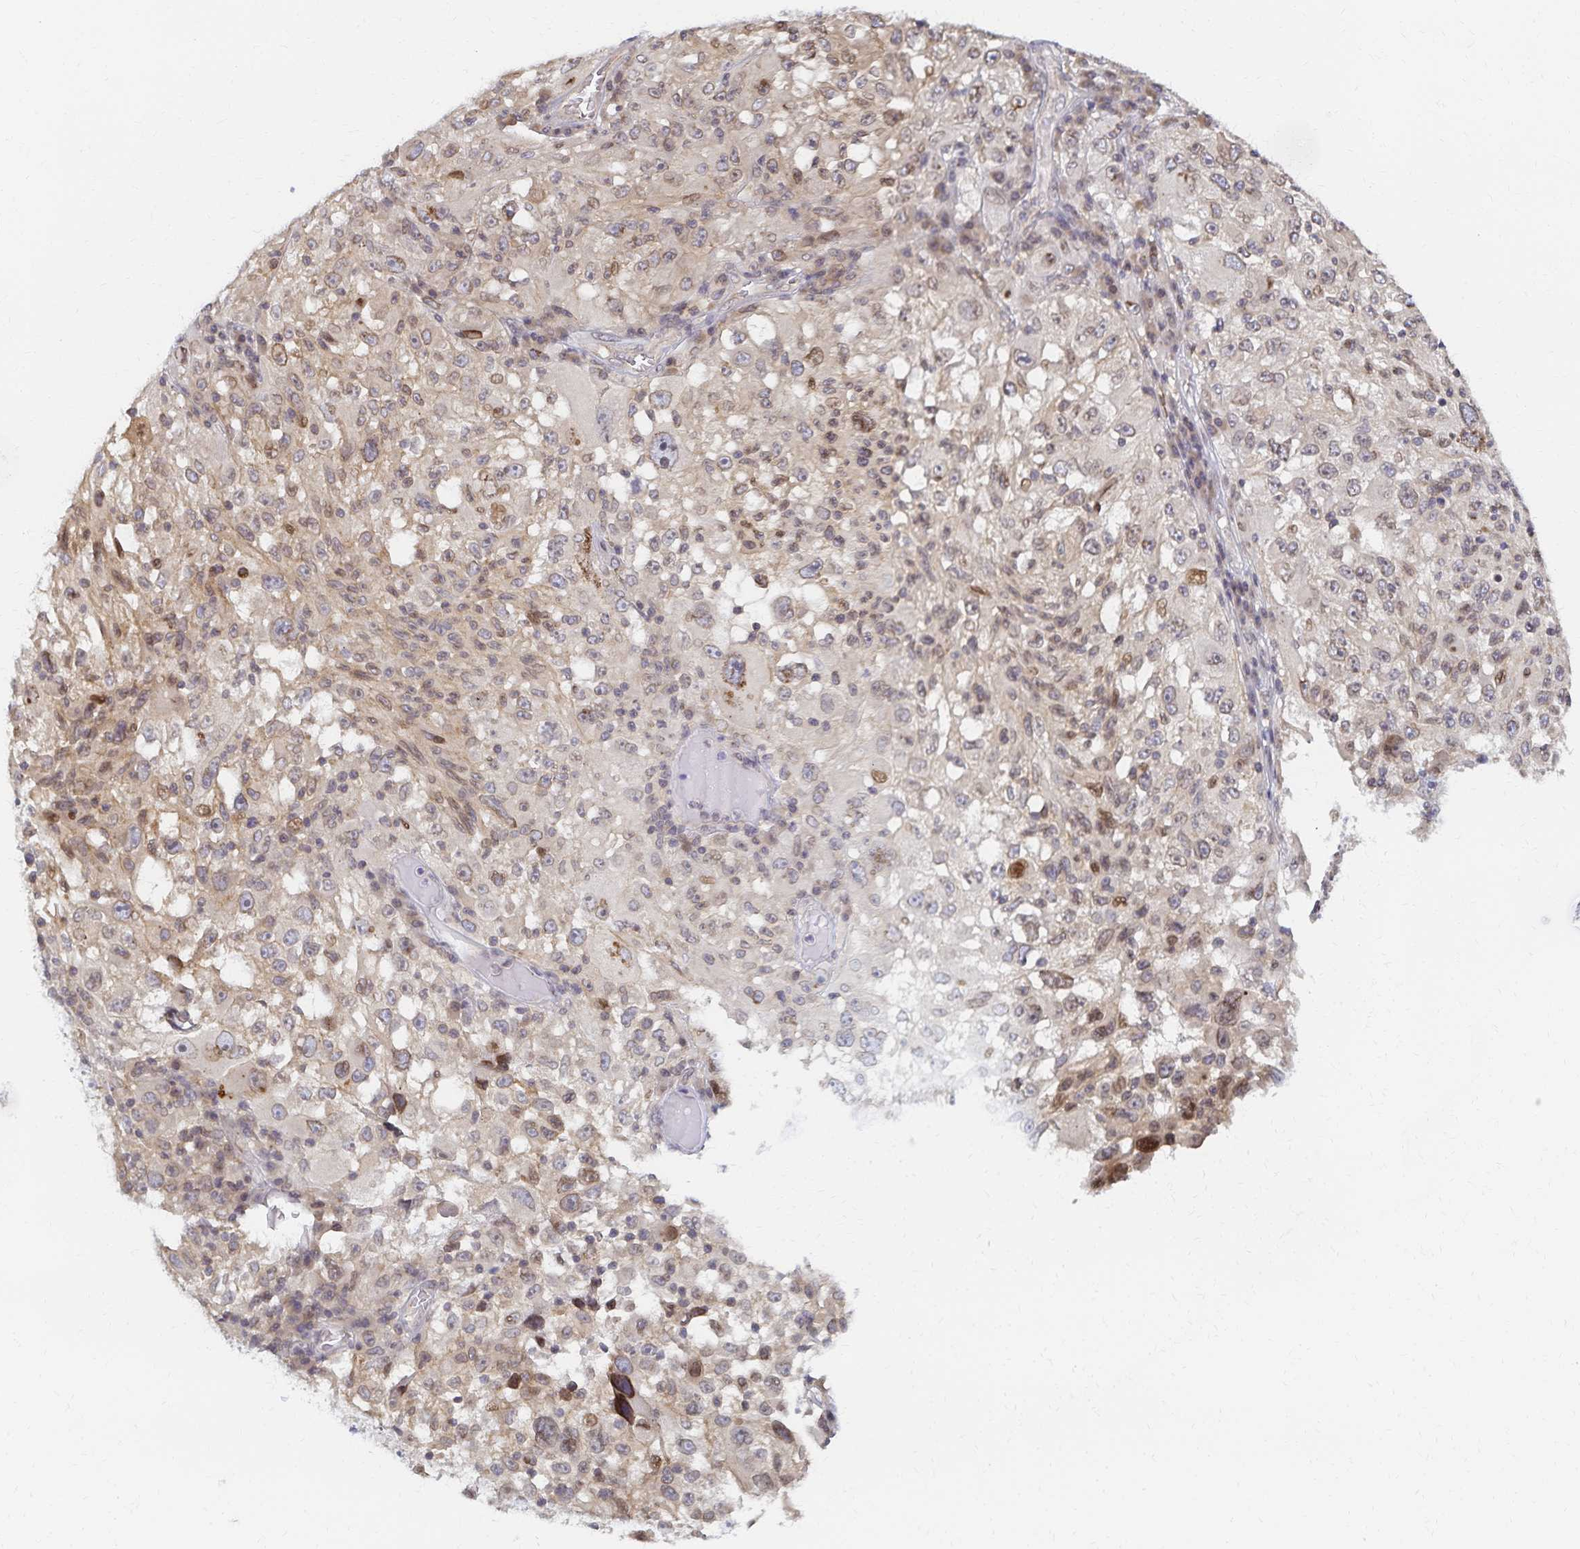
{"staining": {"intensity": "moderate", "quantity": "<25%", "location": "nuclear"}, "tissue": "melanoma", "cell_type": "Tumor cells", "image_type": "cancer", "snomed": [{"axis": "morphology", "description": "Malignant melanoma, NOS"}, {"axis": "topography", "description": "Skin"}], "caption": "Immunohistochemistry micrograph of human melanoma stained for a protein (brown), which reveals low levels of moderate nuclear staining in approximately <25% of tumor cells.", "gene": "RAB9B", "patient": {"sex": "female", "age": 71}}